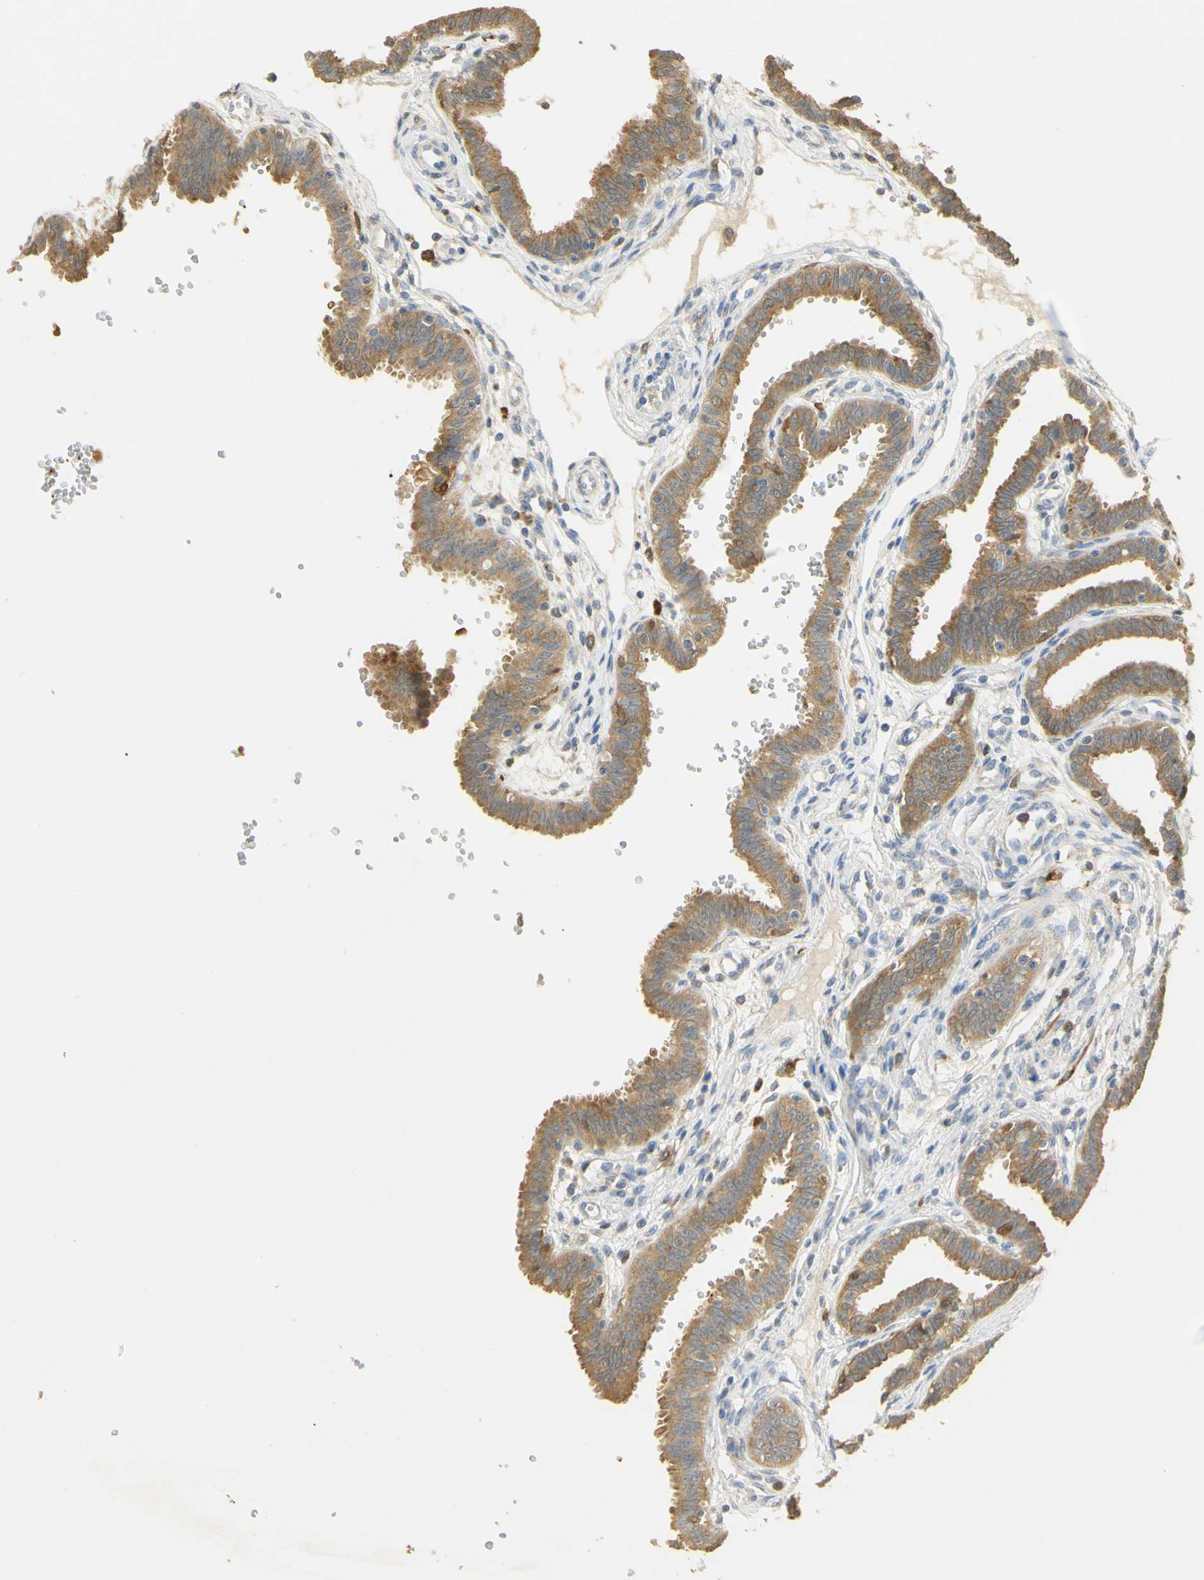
{"staining": {"intensity": "moderate", "quantity": ">75%", "location": "cytoplasmic/membranous"}, "tissue": "fallopian tube", "cell_type": "Glandular cells", "image_type": "normal", "snomed": [{"axis": "morphology", "description": "Normal tissue, NOS"}, {"axis": "topography", "description": "Fallopian tube"}], "caption": "IHC micrograph of benign fallopian tube: human fallopian tube stained using immunohistochemistry (IHC) demonstrates medium levels of moderate protein expression localized specifically in the cytoplasmic/membranous of glandular cells, appearing as a cytoplasmic/membranous brown color.", "gene": "PAK1", "patient": {"sex": "female", "age": 32}}